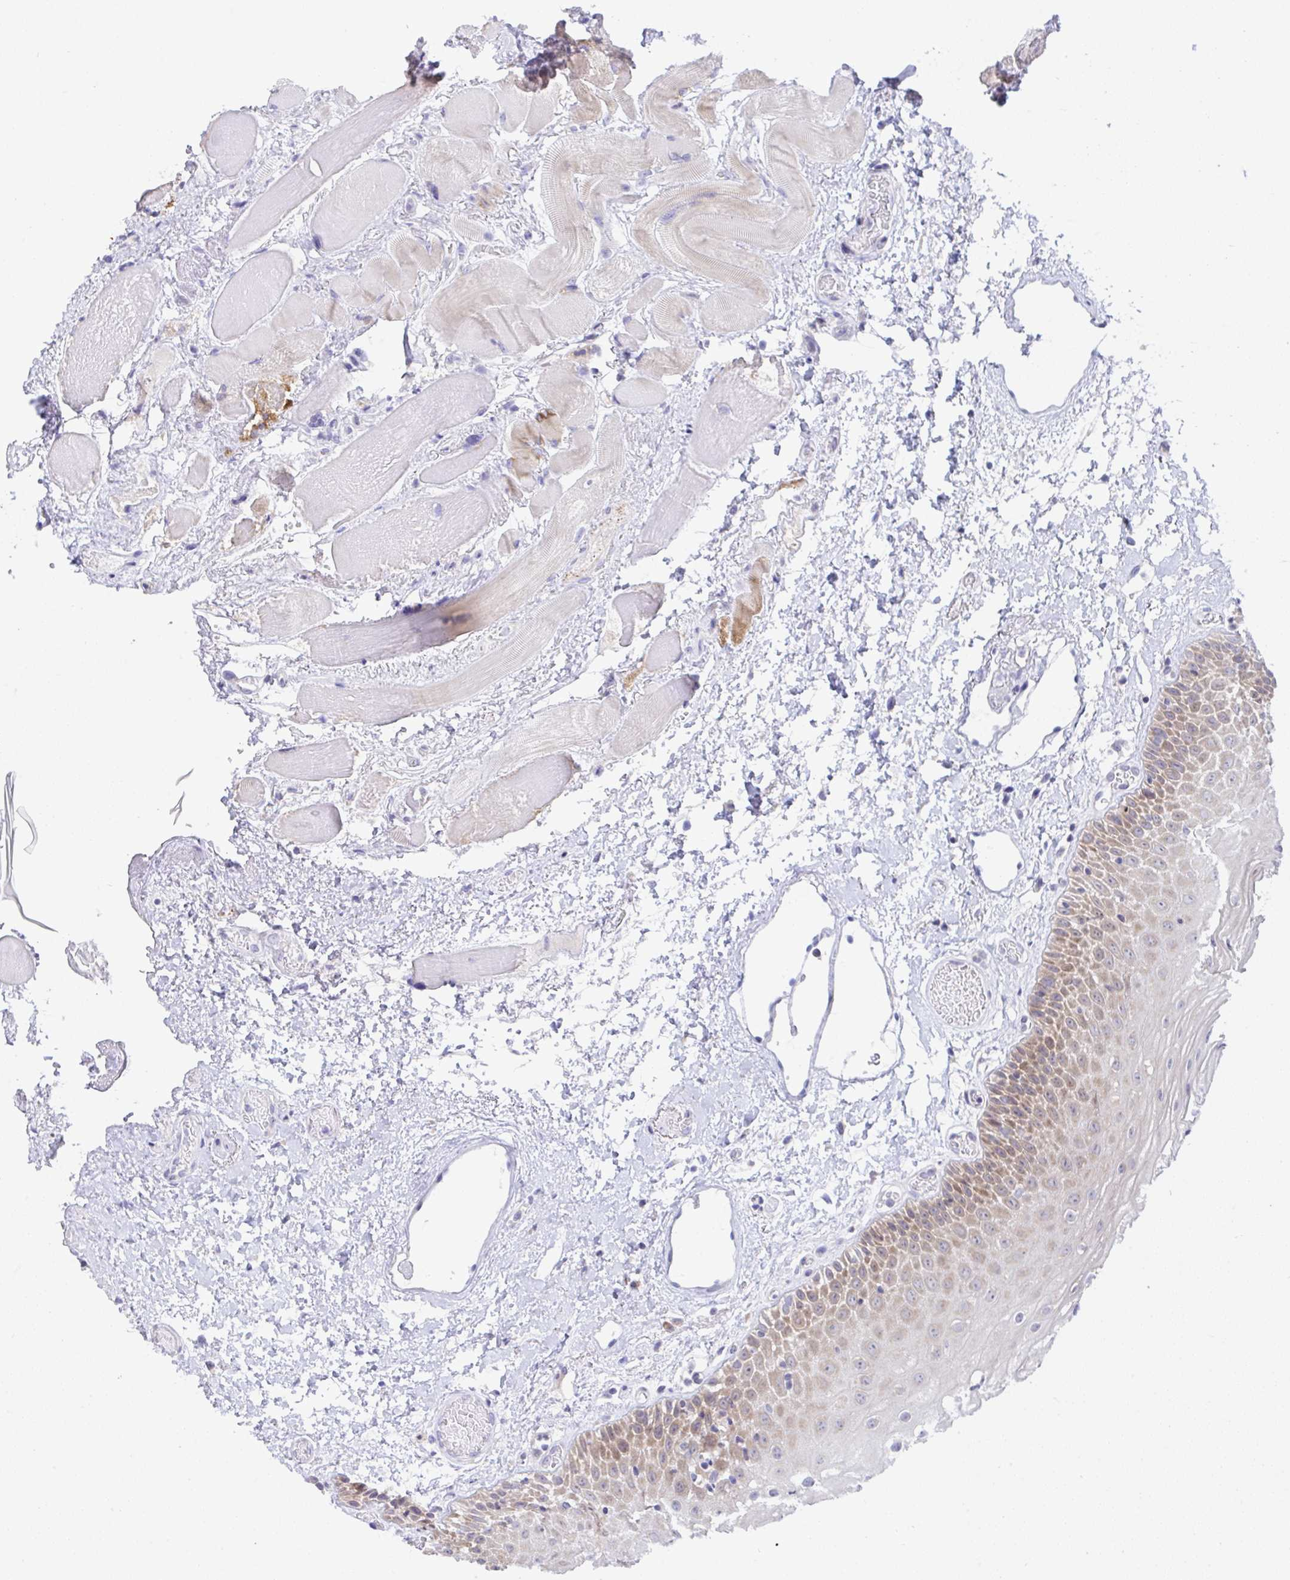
{"staining": {"intensity": "weak", "quantity": "25%-75%", "location": "cytoplasmic/membranous"}, "tissue": "oral mucosa", "cell_type": "Squamous epithelial cells", "image_type": "normal", "snomed": [{"axis": "morphology", "description": "Normal tissue, NOS"}, {"axis": "topography", "description": "Oral tissue"}], "caption": "DAB immunohistochemical staining of unremarkable oral mucosa reveals weak cytoplasmic/membranous protein staining in approximately 25%-75% of squamous epithelial cells.", "gene": "FAU", "patient": {"sex": "female", "age": 82}}